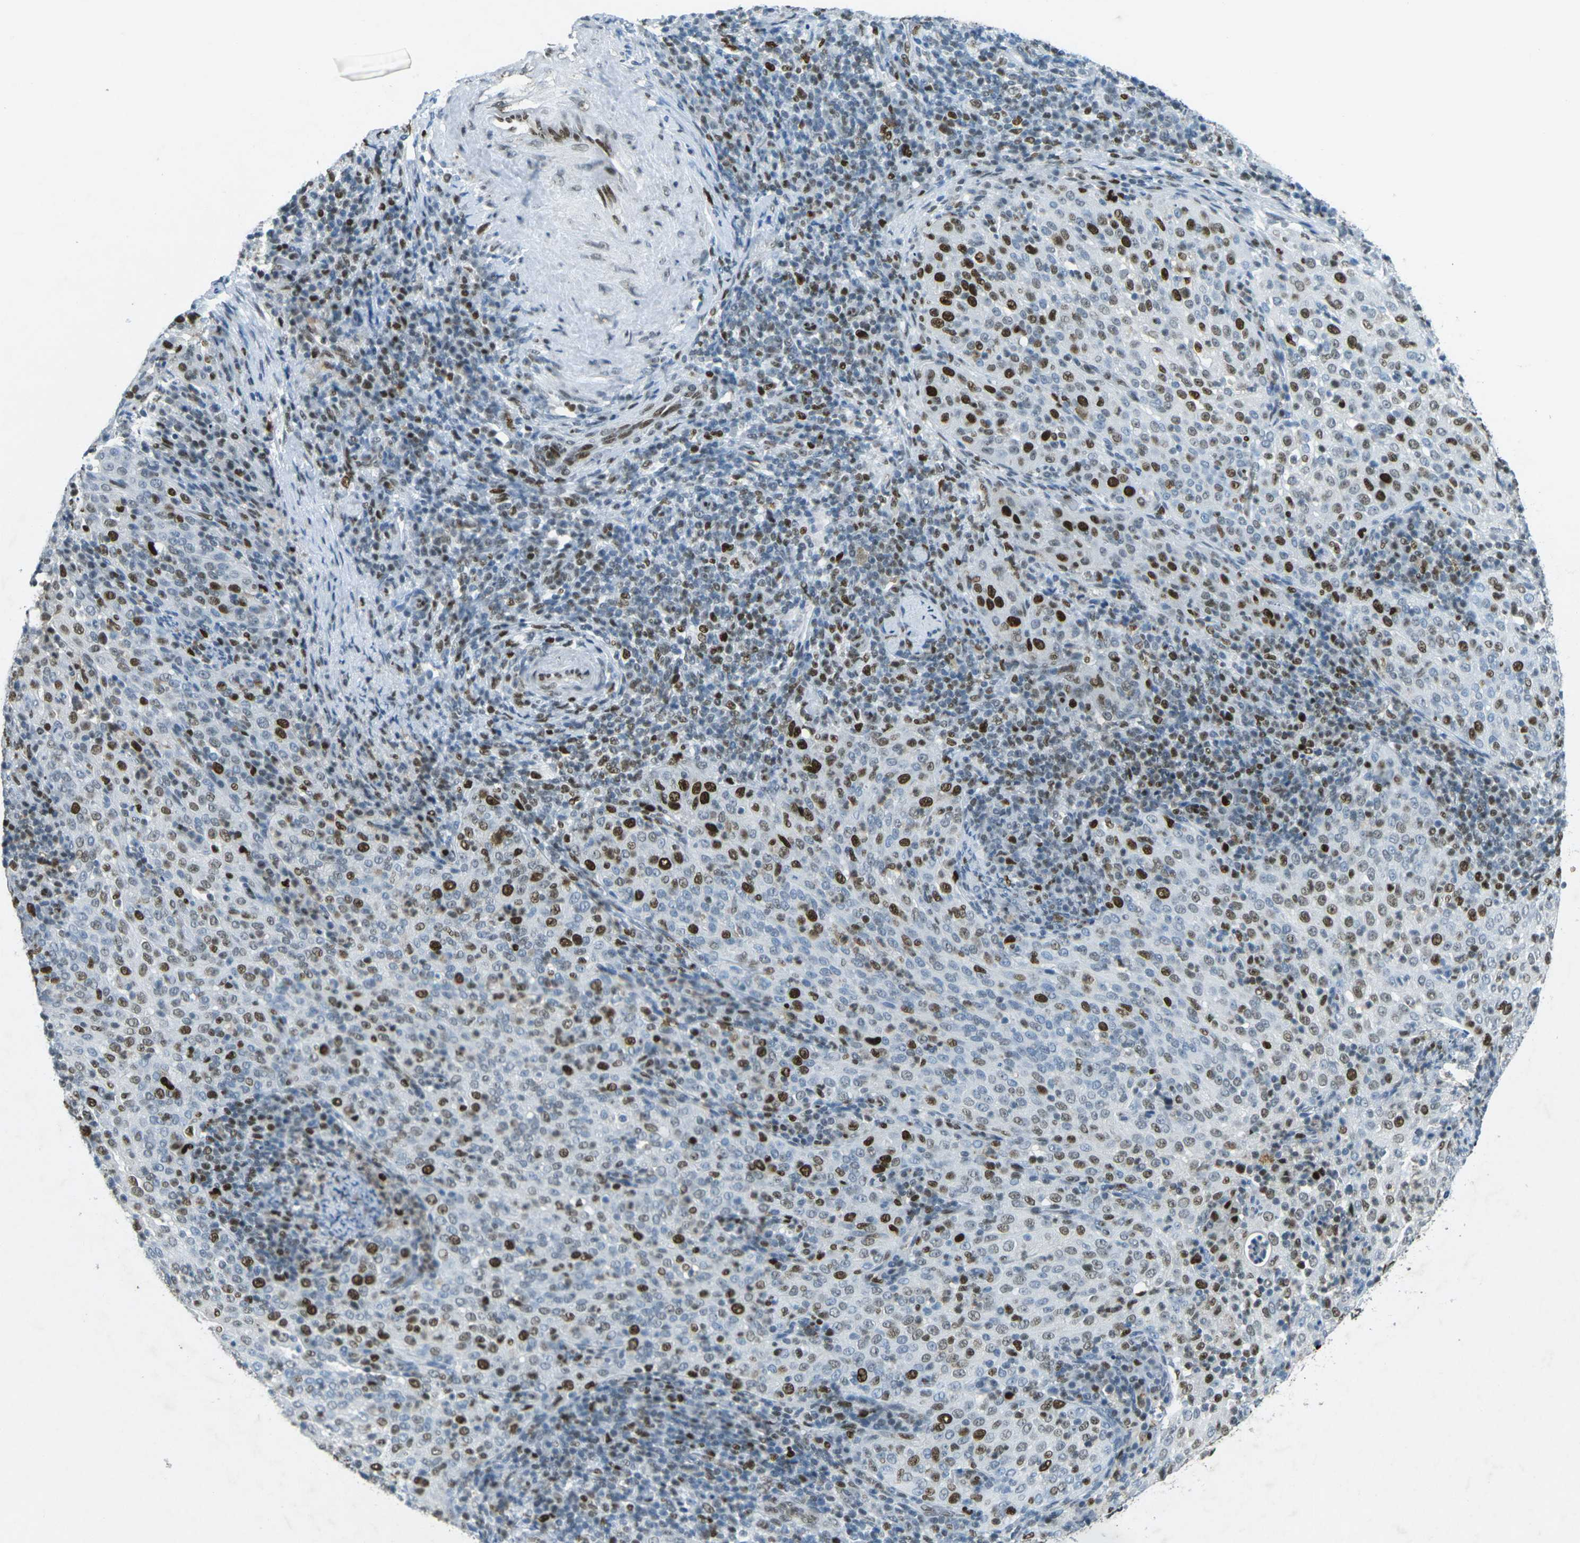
{"staining": {"intensity": "strong", "quantity": ">75%", "location": "nuclear"}, "tissue": "cervical cancer", "cell_type": "Tumor cells", "image_type": "cancer", "snomed": [{"axis": "morphology", "description": "Squamous cell carcinoma, NOS"}, {"axis": "topography", "description": "Cervix"}], "caption": "Cervical cancer (squamous cell carcinoma) tissue reveals strong nuclear expression in approximately >75% of tumor cells Nuclei are stained in blue.", "gene": "RB1", "patient": {"sex": "female", "age": 51}}